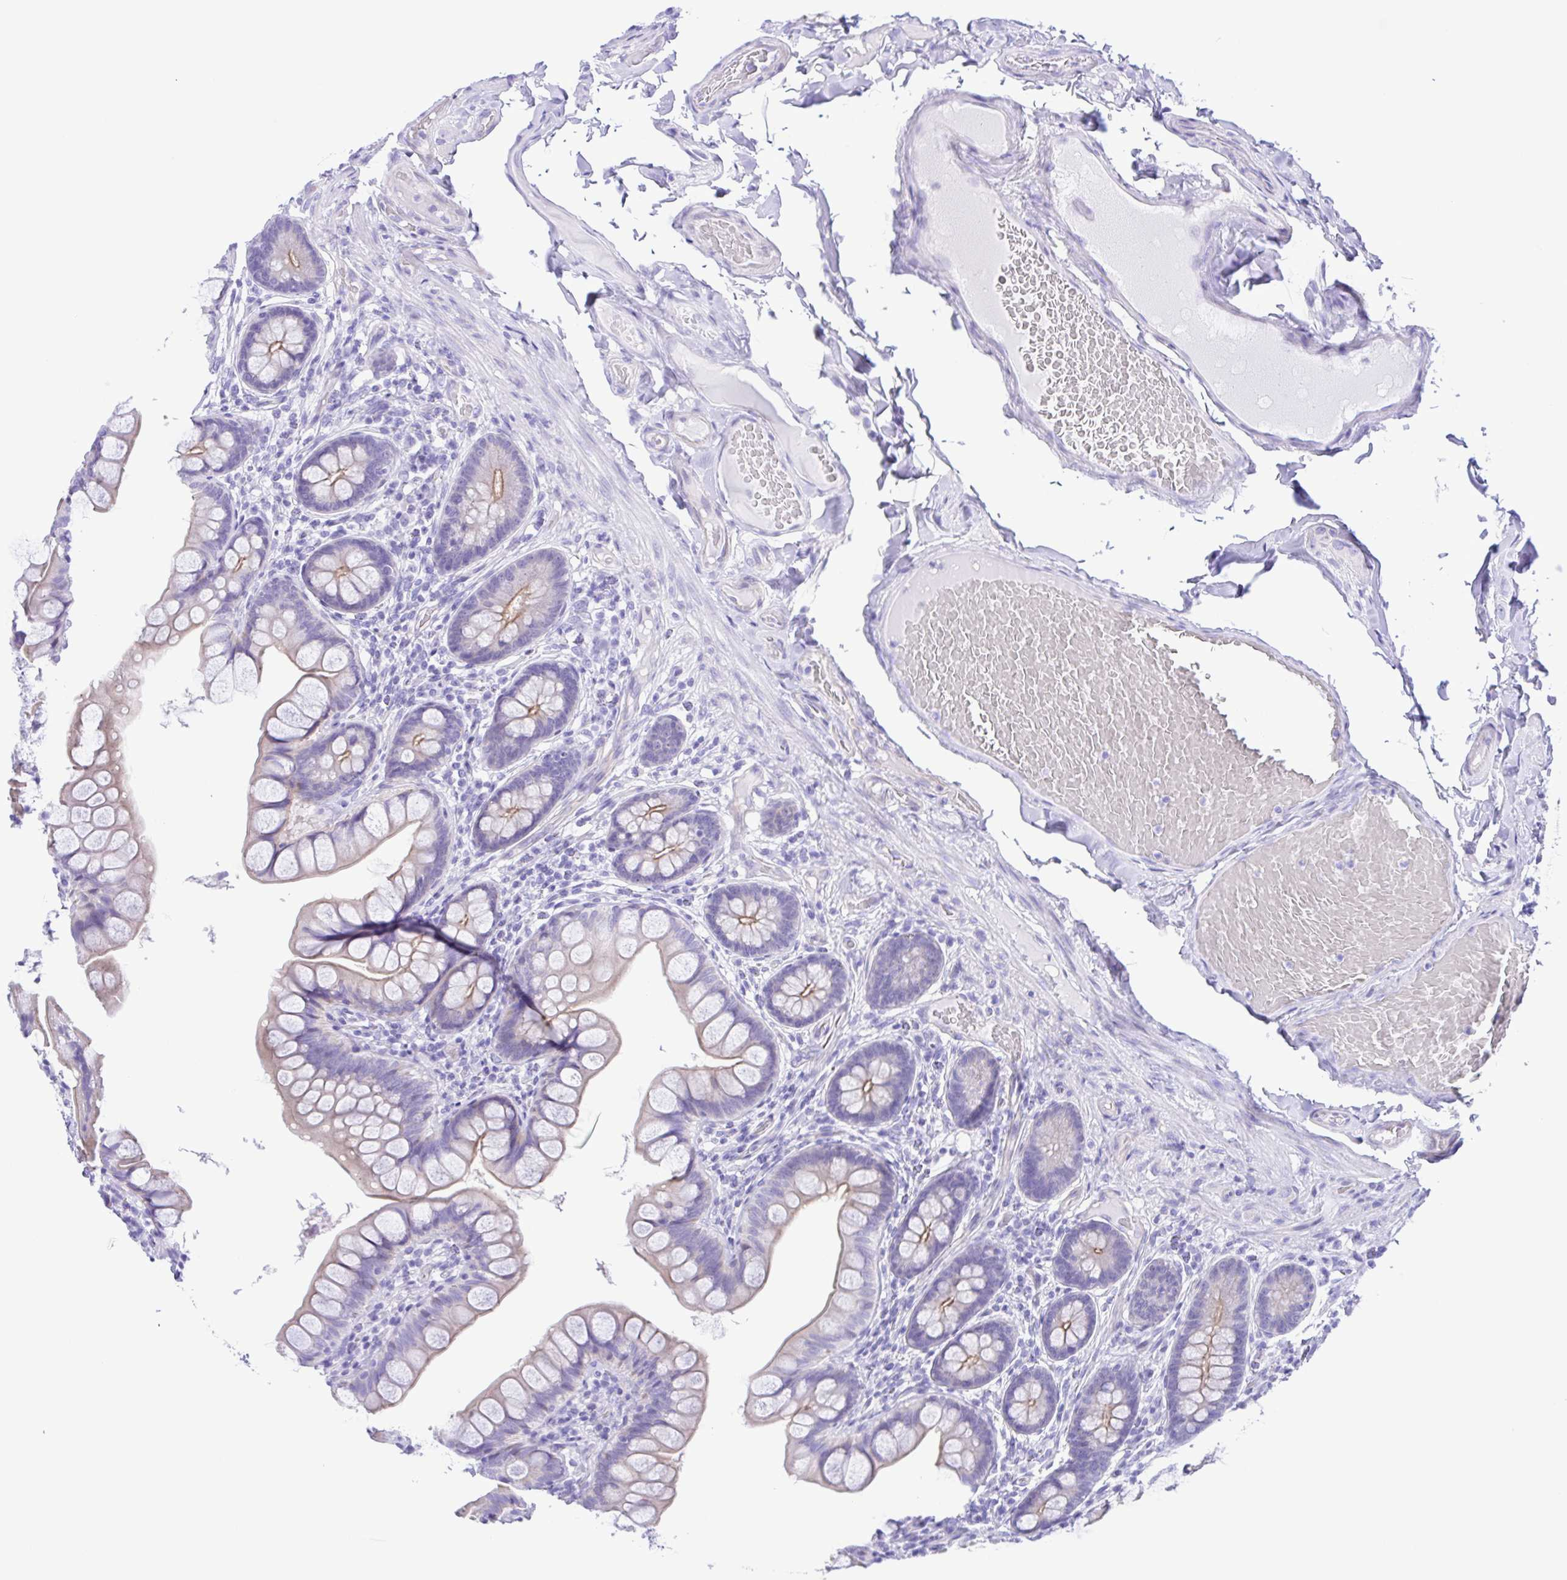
{"staining": {"intensity": "moderate", "quantity": "<25%", "location": "cytoplasmic/membranous"}, "tissue": "small intestine", "cell_type": "Glandular cells", "image_type": "normal", "snomed": [{"axis": "morphology", "description": "Normal tissue, NOS"}, {"axis": "topography", "description": "Small intestine"}], "caption": "Human small intestine stained with a brown dye reveals moderate cytoplasmic/membranous positive expression in approximately <25% of glandular cells.", "gene": "CYP11A1", "patient": {"sex": "male", "age": 70}}